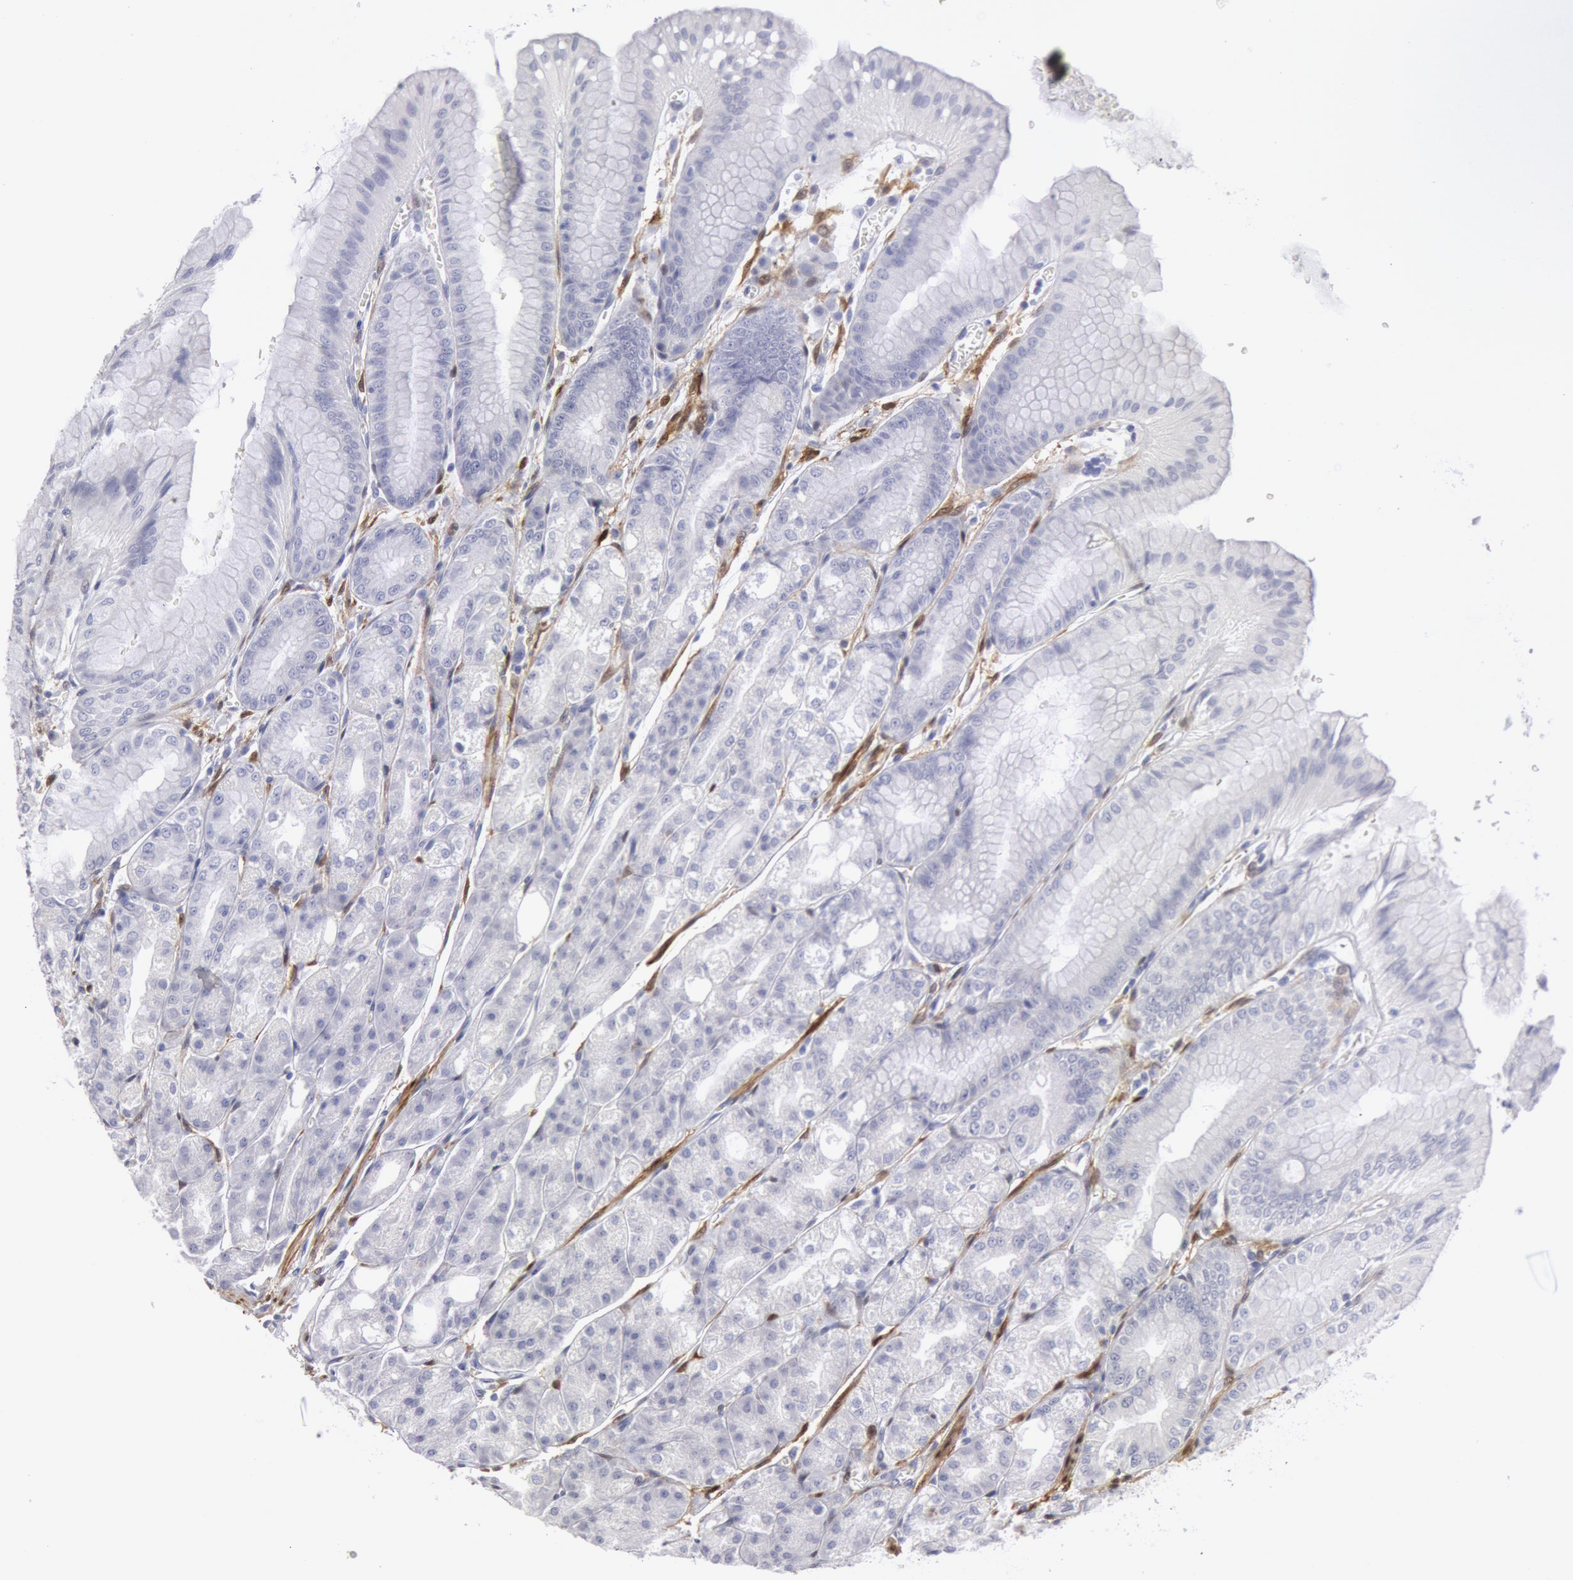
{"staining": {"intensity": "negative", "quantity": "none", "location": "none"}, "tissue": "stomach", "cell_type": "Glandular cells", "image_type": "normal", "snomed": [{"axis": "morphology", "description": "Normal tissue, NOS"}, {"axis": "topography", "description": "Stomach, lower"}], "caption": "High power microscopy histopathology image of an IHC histopathology image of unremarkable stomach, revealing no significant expression in glandular cells.", "gene": "FHL1", "patient": {"sex": "male", "age": 71}}